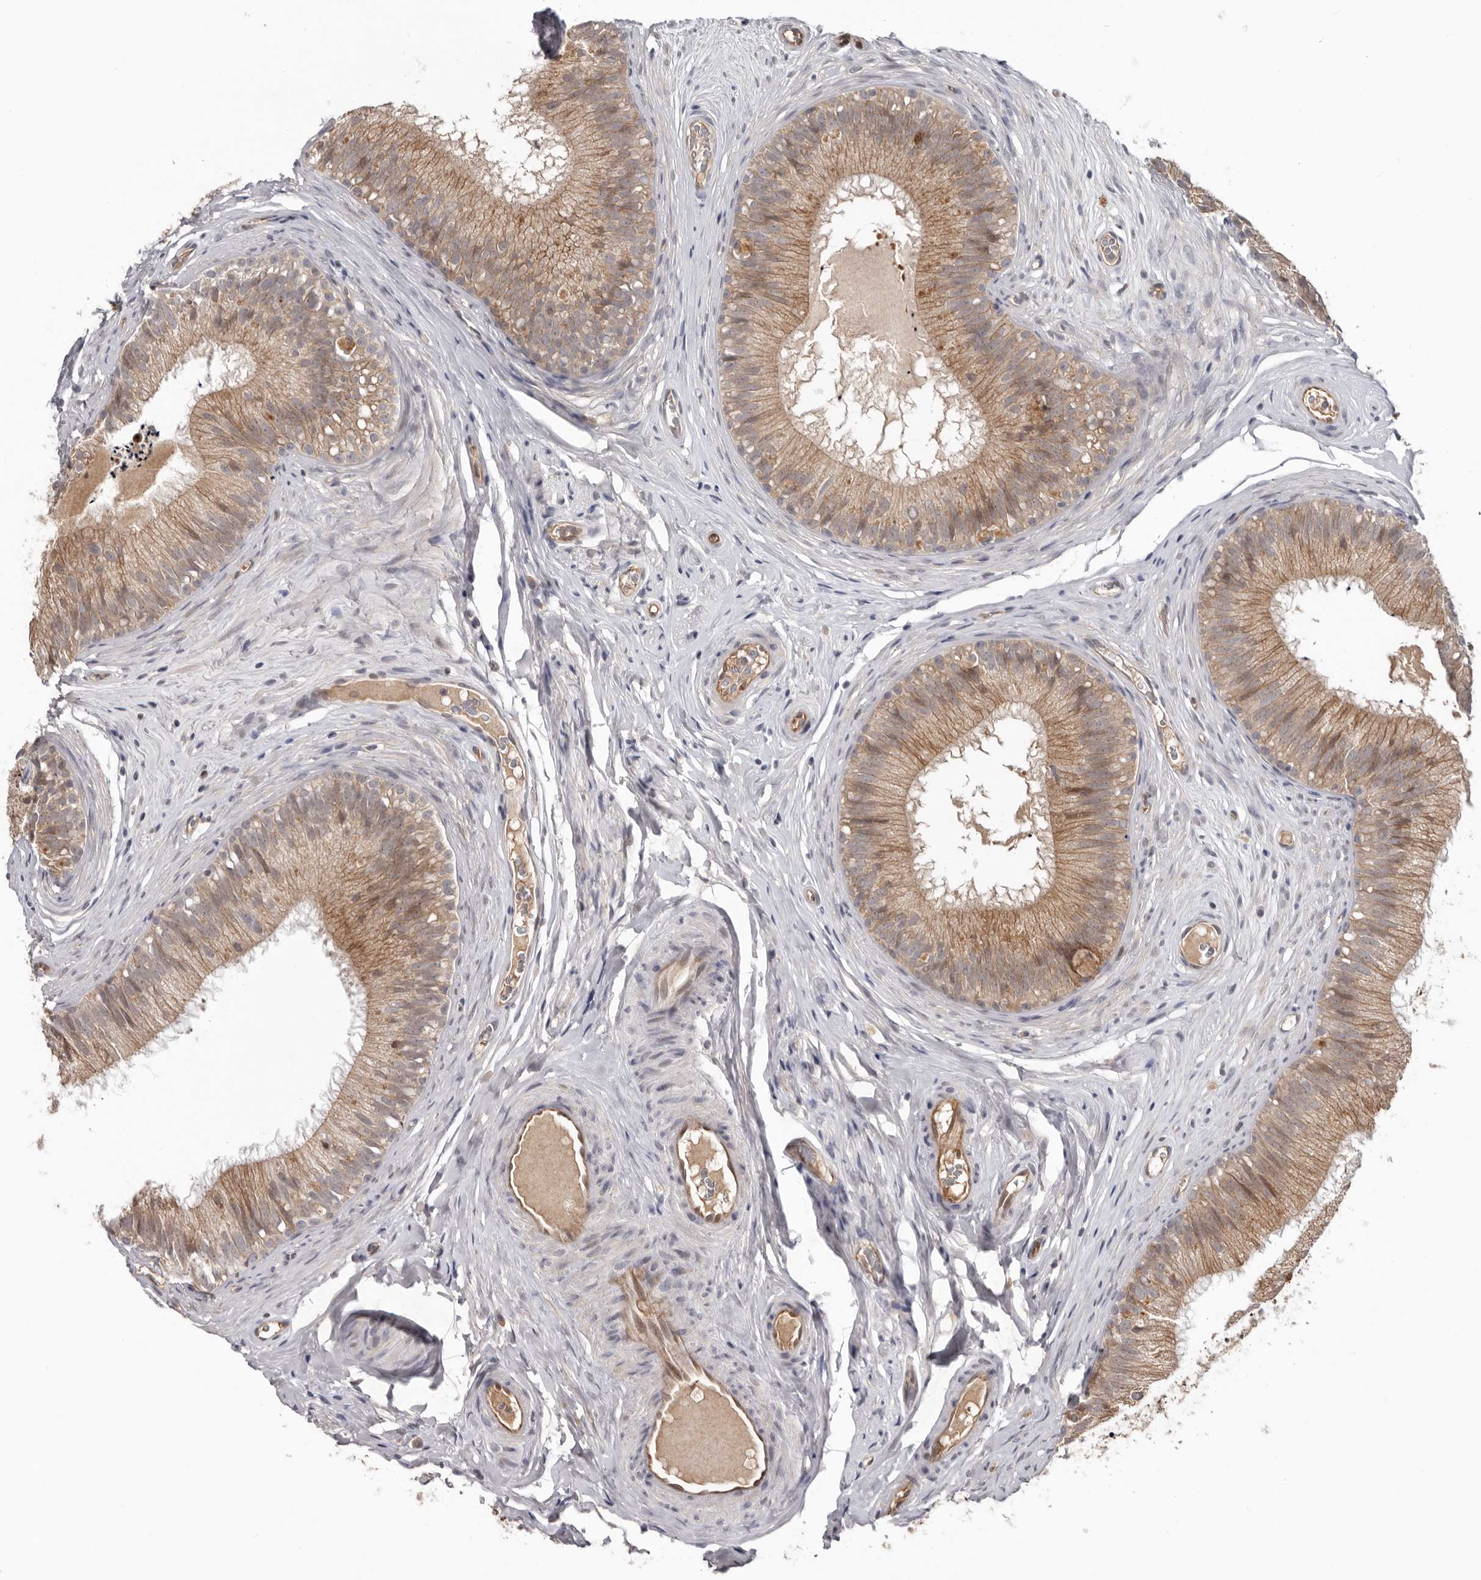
{"staining": {"intensity": "moderate", "quantity": "25%-75%", "location": "cytoplasmic/membranous"}, "tissue": "epididymis", "cell_type": "Glandular cells", "image_type": "normal", "snomed": [{"axis": "morphology", "description": "Normal tissue, NOS"}, {"axis": "topography", "description": "Epididymis"}], "caption": "The histopathology image demonstrates staining of benign epididymis, revealing moderate cytoplasmic/membranous protein expression (brown color) within glandular cells.", "gene": "CDCA8", "patient": {"sex": "male", "age": 29}}